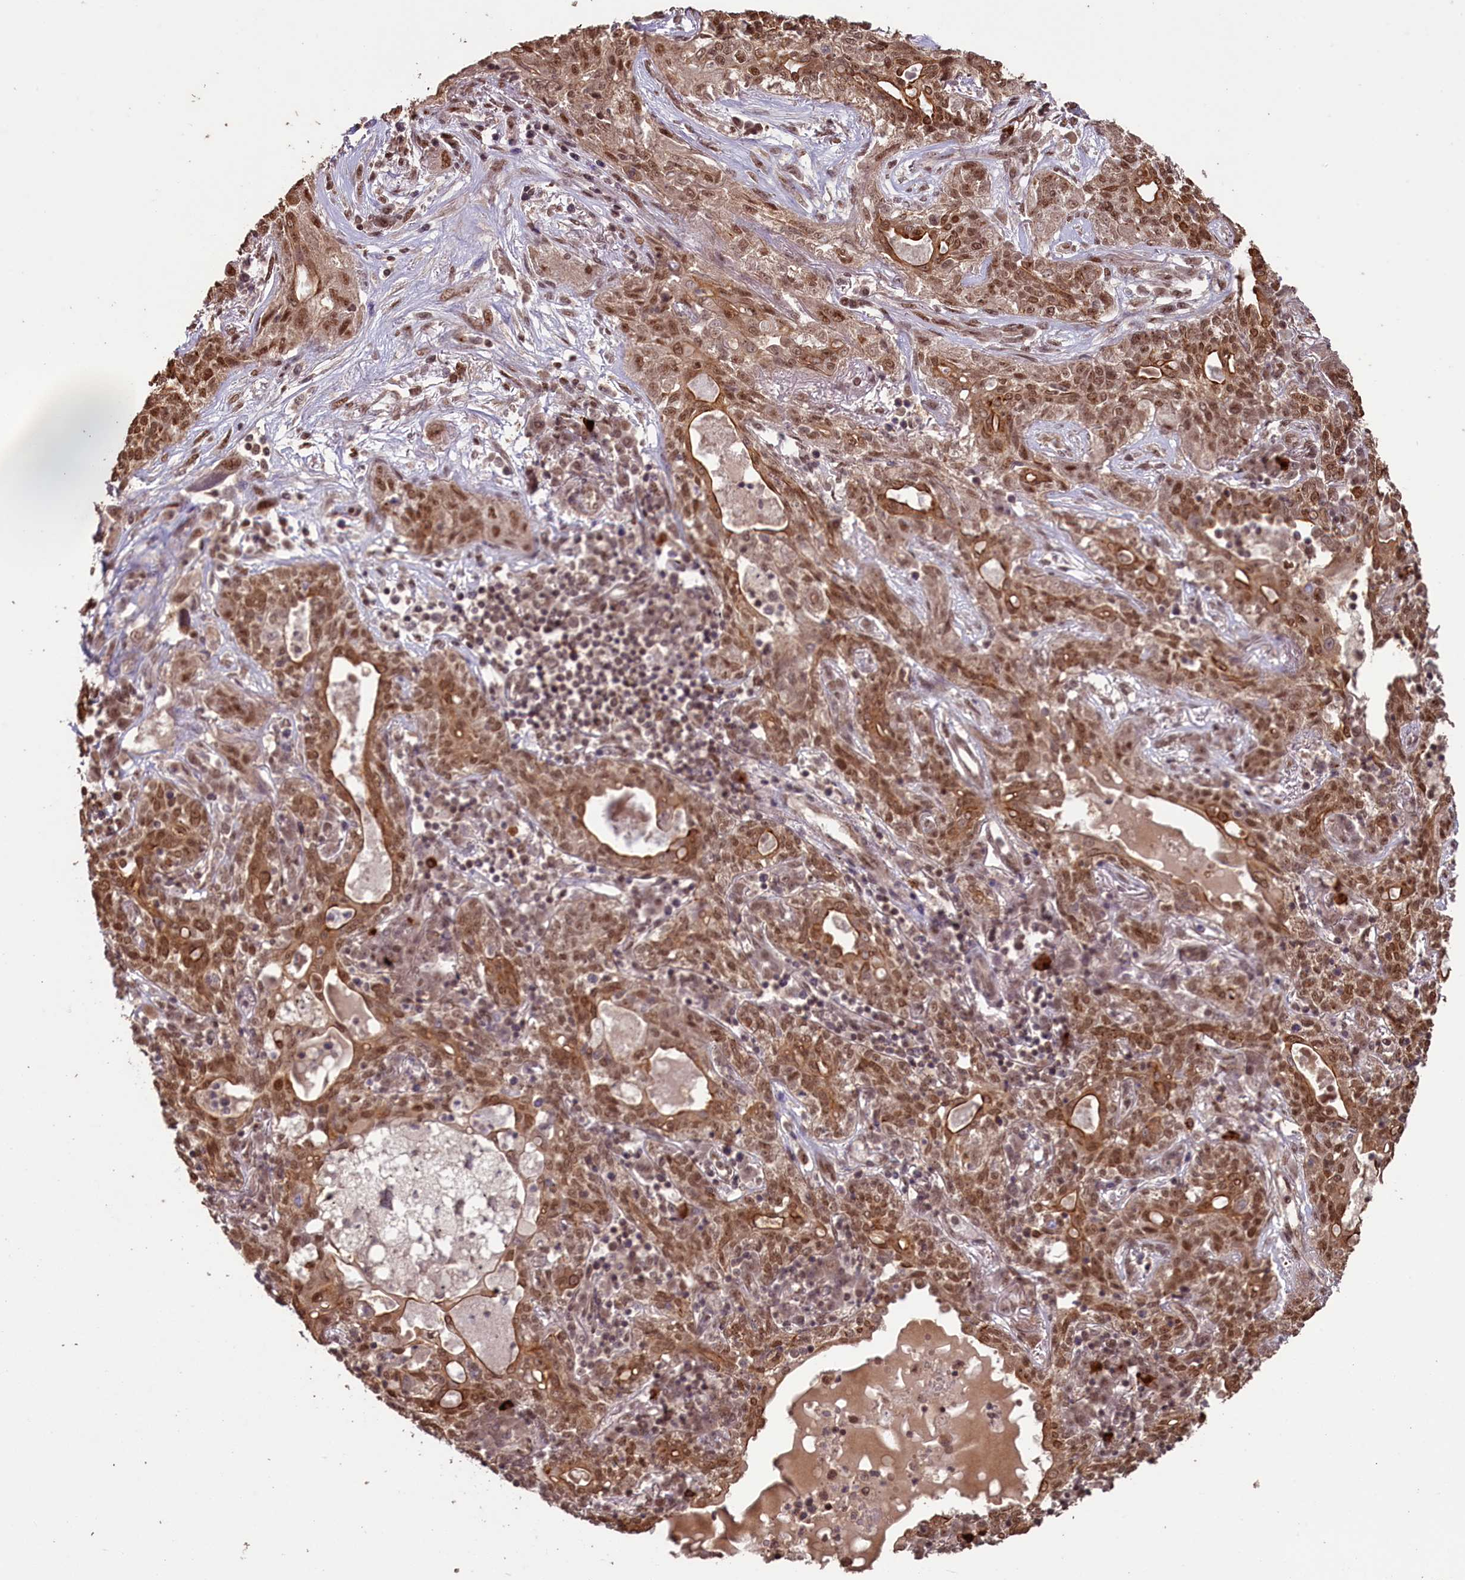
{"staining": {"intensity": "moderate", "quantity": ">75%", "location": "cytoplasmic/membranous,nuclear"}, "tissue": "lung cancer", "cell_type": "Tumor cells", "image_type": "cancer", "snomed": [{"axis": "morphology", "description": "Squamous cell carcinoma, NOS"}, {"axis": "topography", "description": "Lung"}], "caption": "Protein expression analysis of lung squamous cell carcinoma exhibits moderate cytoplasmic/membranous and nuclear expression in about >75% of tumor cells.", "gene": "NAE1", "patient": {"sex": "female", "age": 70}}